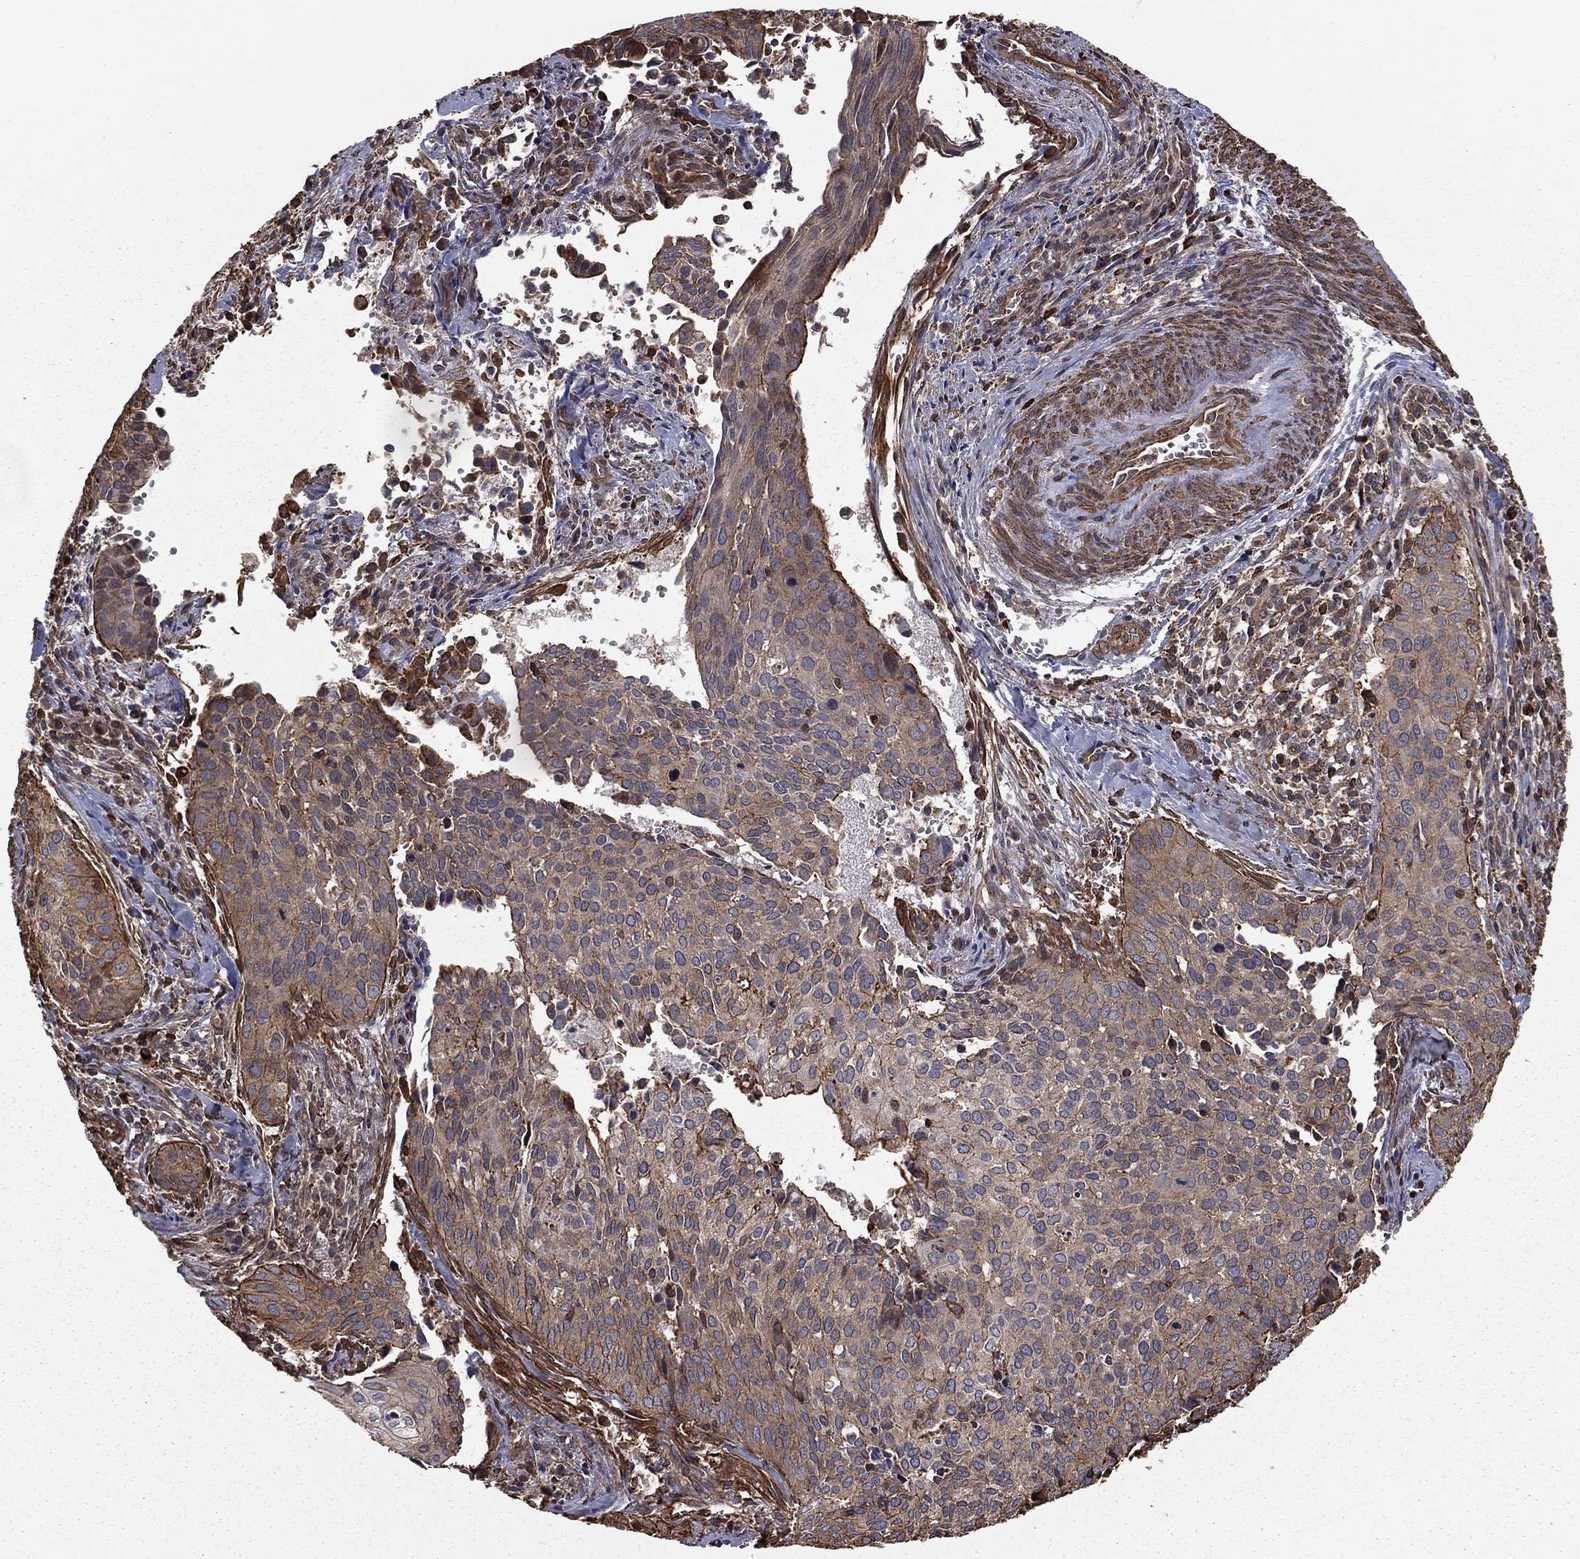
{"staining": {"intensity": "weak", "quantity": "<25%", "location": "cytoplasmic/membranous"}, "tissue": "cervical cancer", "cell_type": "Tumor cells", "image_type": "cancer", "snomed": [{"axis": "morphology", "description": "Squamous cell carcinoma, NOS"}, {"axis": "topography", "description": "Cervix"}], "caption": "IHC of cervical squamous cell carcinoma demonstrates no expression in tumor cells.", "gene": "HABP4", "patient": {"sex": "female", "age": 29}}